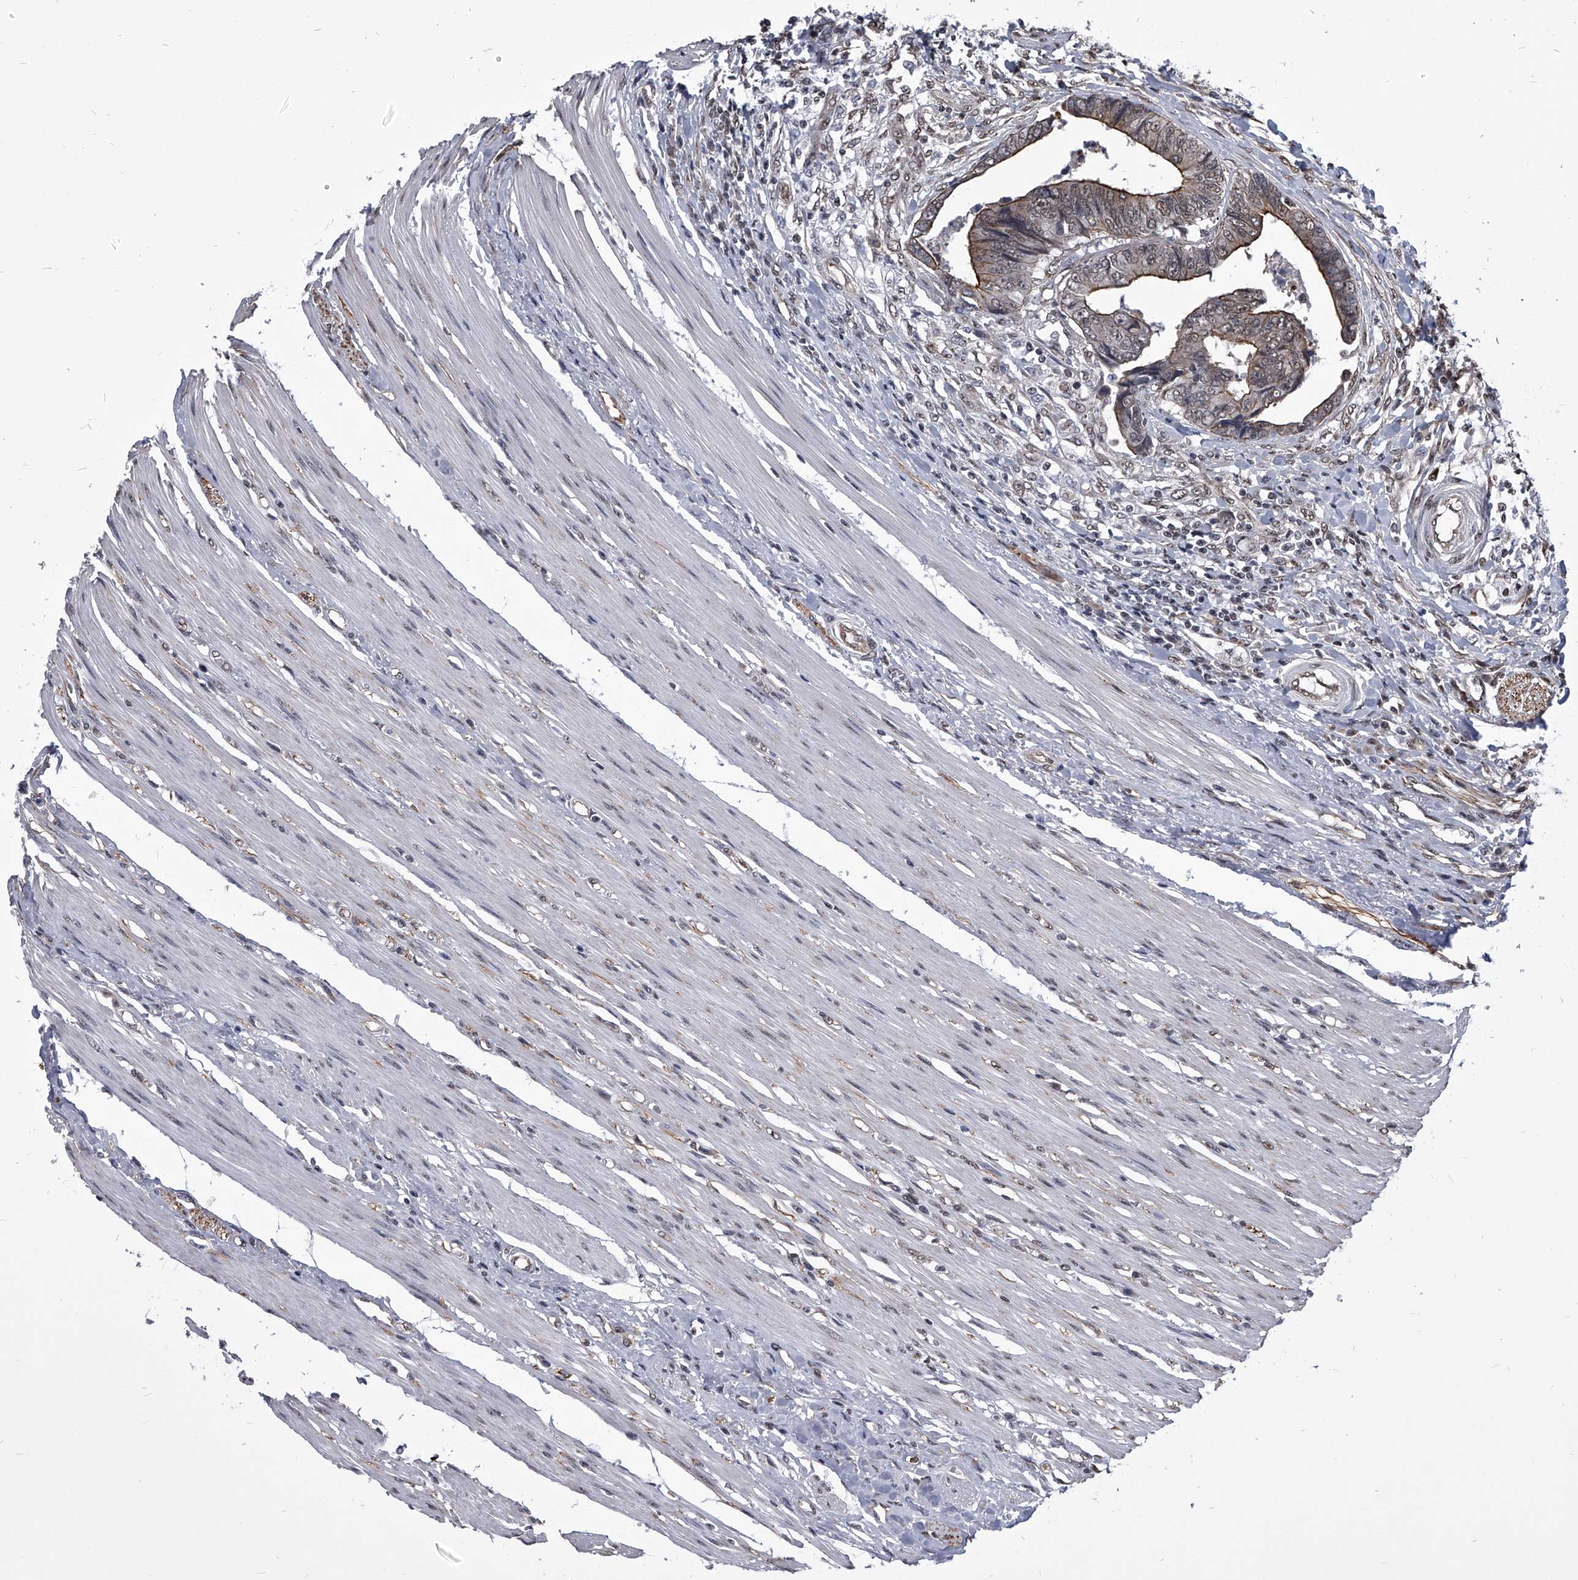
{"staining": {"intensity": "moderate", "quantity": "25%-75%", "location": "cytoplasmic/membranous"}, "tissue": "colorectal cancer", "cell_type": "Tumor cells", "image_type": "cancer", "snomed": [{"axis": "morphology", "description": "Adenocarcinoma, NOS"}, {"axis": "topography", "description": "Rectum"}], "caption": "An immunohistochemistry (IHC) histopathology image of neoplastic tissue is shown. Protein staining in brown shows moderate cytoplasmic/membranous positivity in colorectal cancer within tumor cells.", "gene": "ZNF76", "patient": {"sex": "male", "age": 84}}